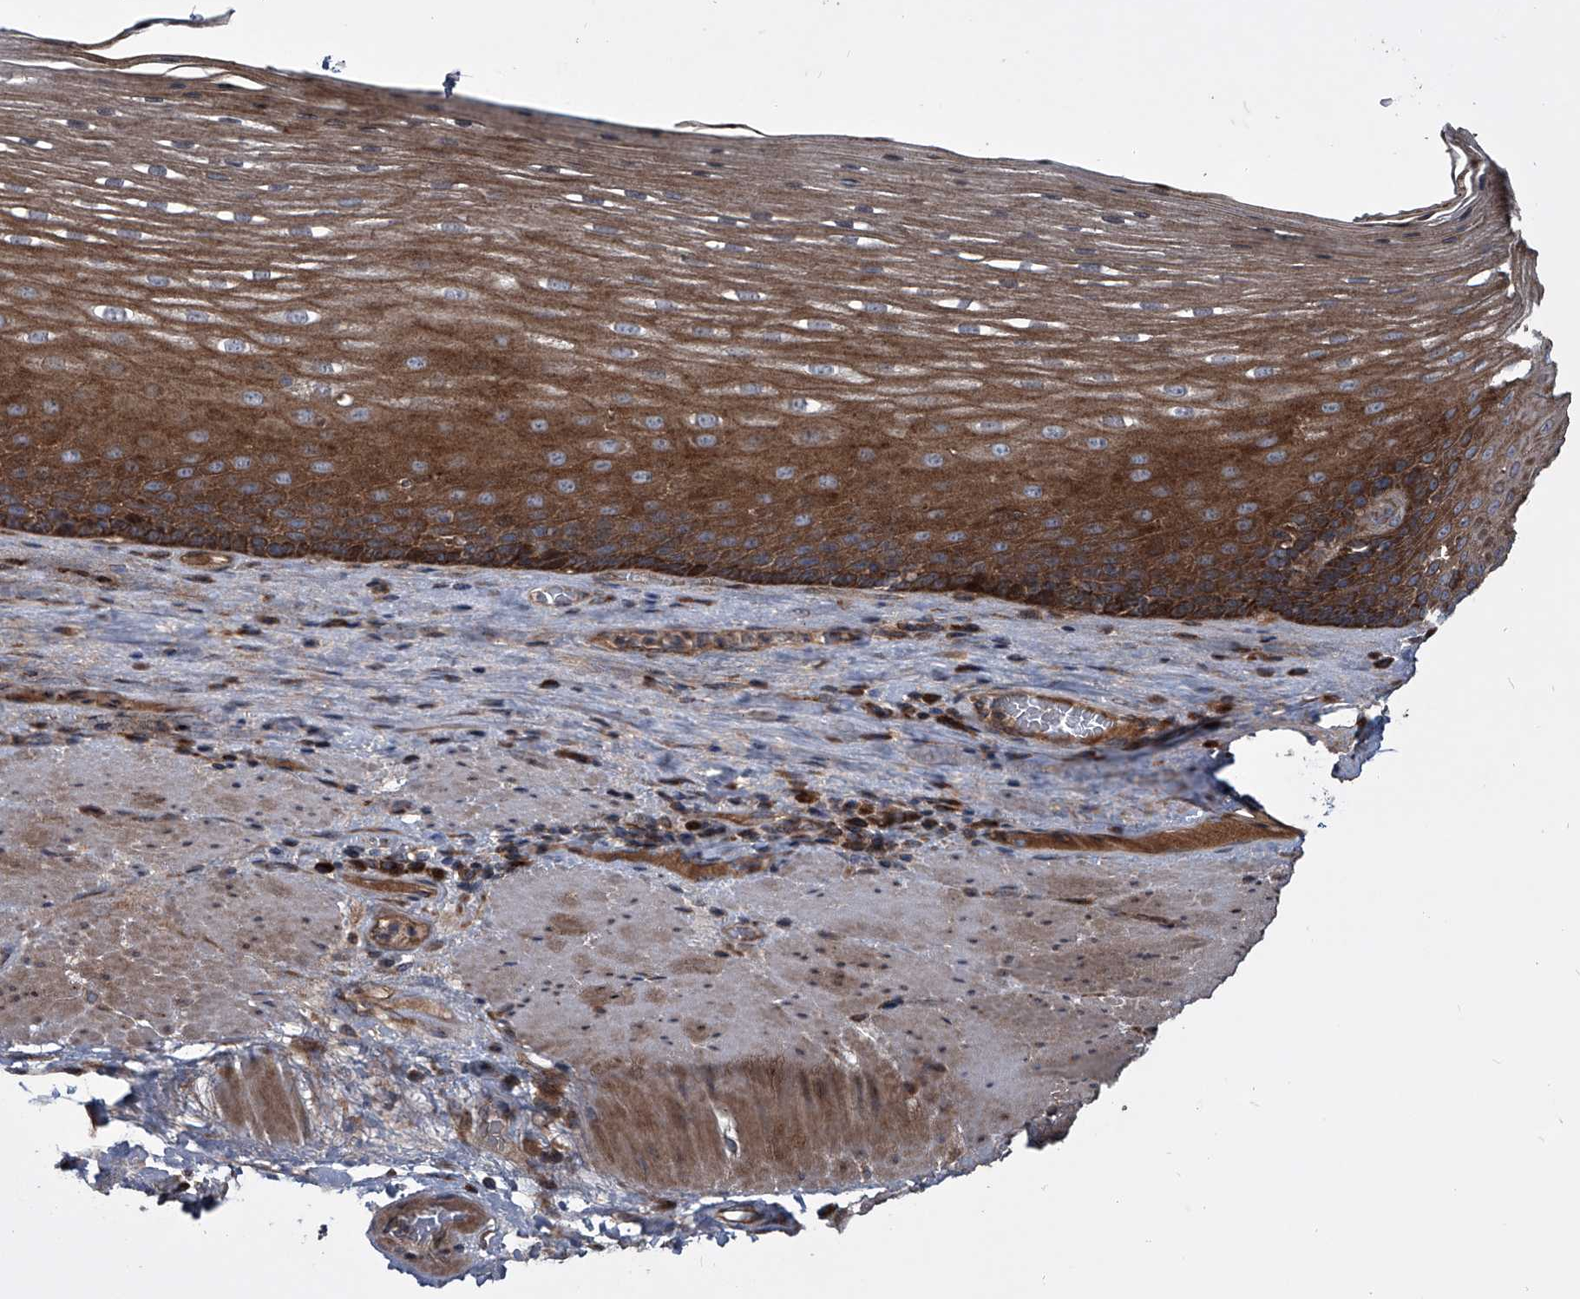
{"staining": {"intensity": "moderate", "quantity": ">75%", "location": "cytoplasmic/membranous,nuclear"}, "tissue": "esophagus", "cell_type": "Squamous epithelial cells", "image_type": "normal", "snomed": [{"axis": "morphology", "description": "Normal tissue, NOS"}, {"axis": "topography", "description": "Esophagus"}], "caption": "Brown immunohistochemical staining in unremarkable human esophagus demonstrates moderate cytoplasmic/membranous,nuclear expression in about >75% of squamous epithelial cells.", "gene": "EVA1C", "patient": {"sex": "male", "age": 62}}